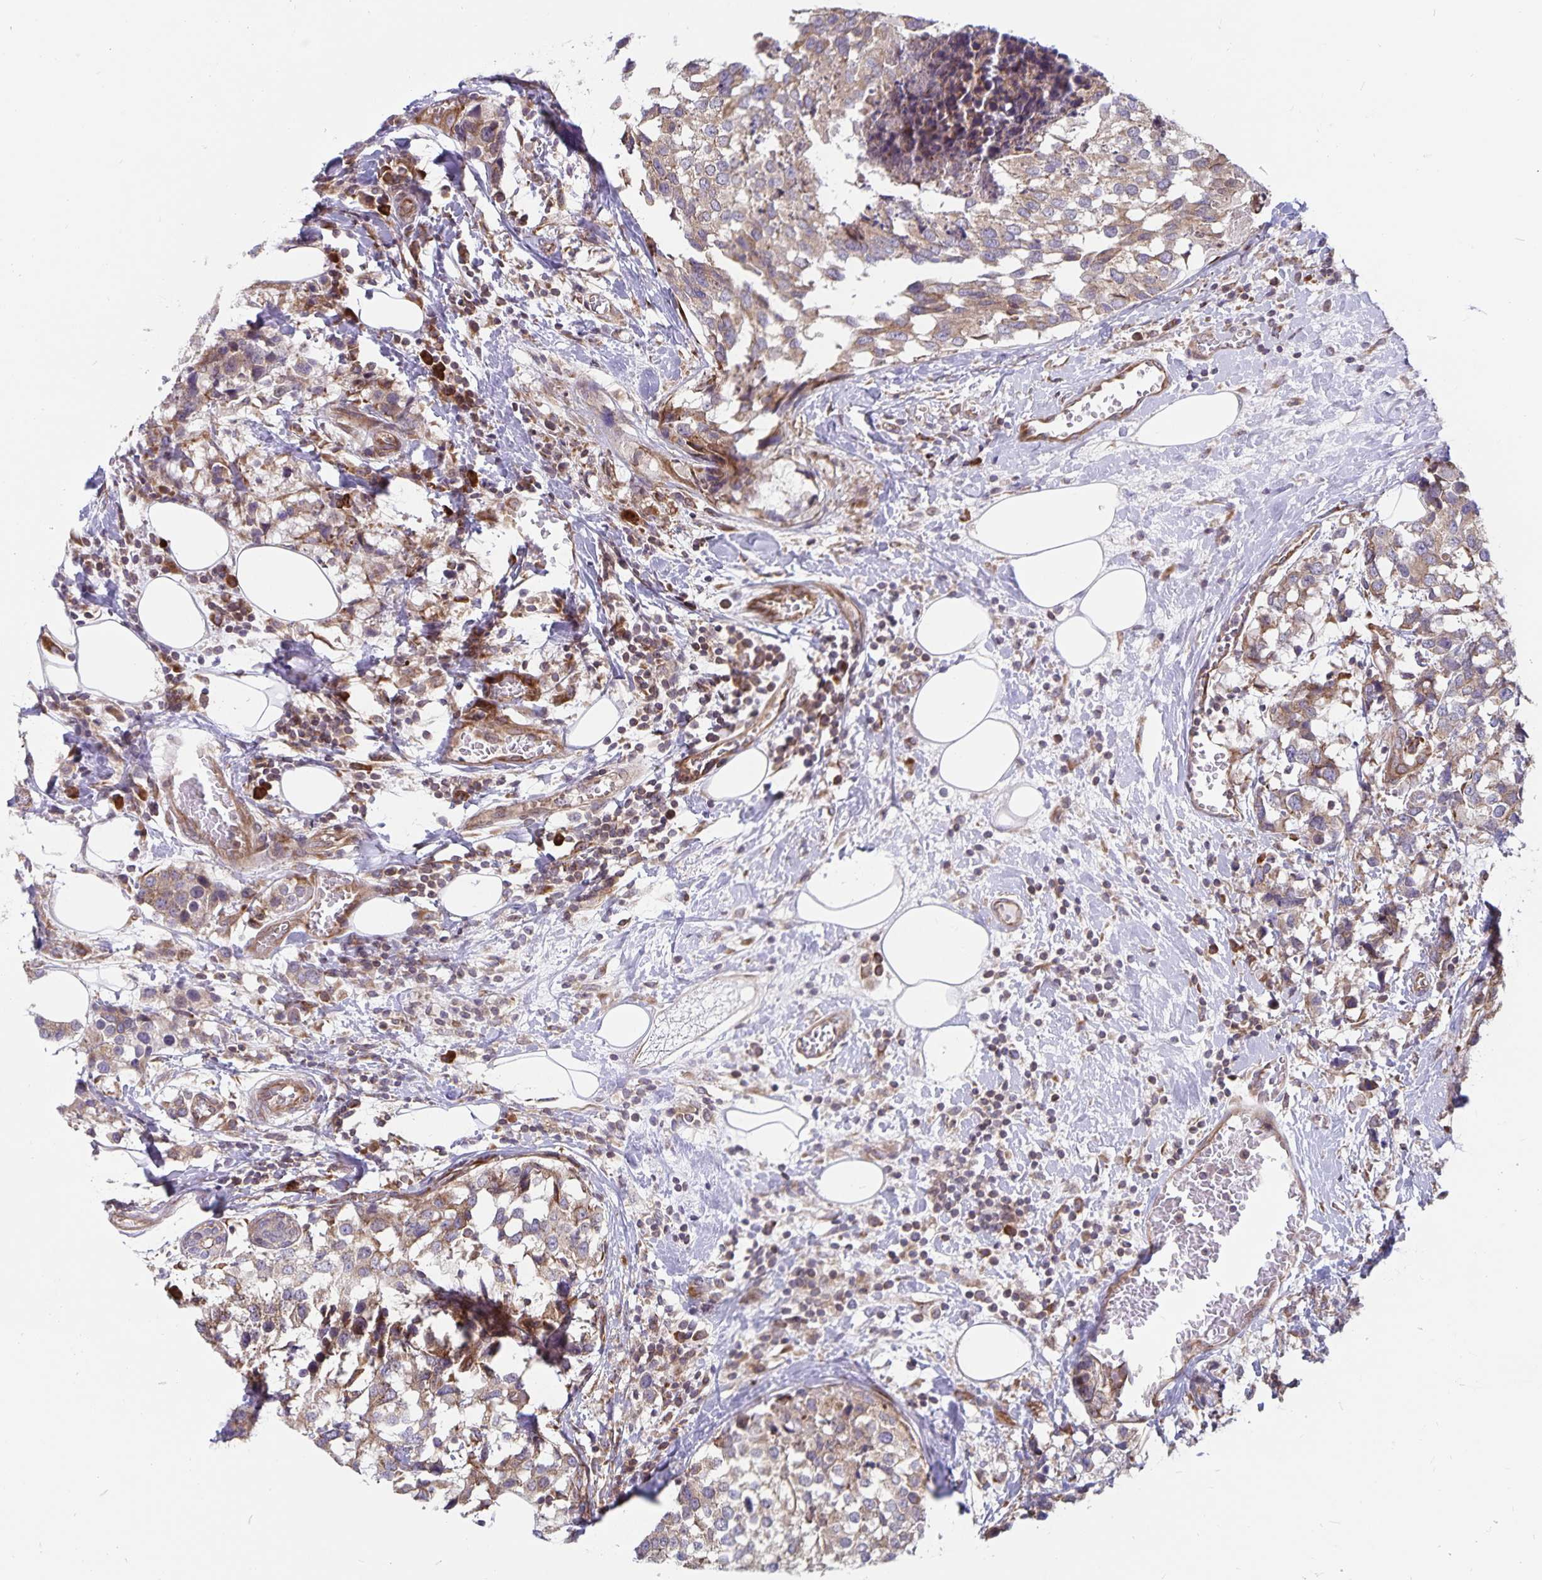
{"staining": {"intensity": "weak", "quantity": ">75%", "location": "cytoplasmic/membranous"}, "tissue": "breast cancer", "cell_type": "Tumor cells", "image_type": "cancer", "snomed": [{"axis": "morphology", "description": "Lobular carcinoma"}, {"axis": "topography", "description": "Breast"}], "caption": "The histopathology image displays immunohistochemical staining of breast lobular carcinoma. There is weak cytoplasmic/membranous staining is appreciated in about >75% of tumor cells.", "gene": "SEC62", "patient": {"sex": "female", "age": 59}}